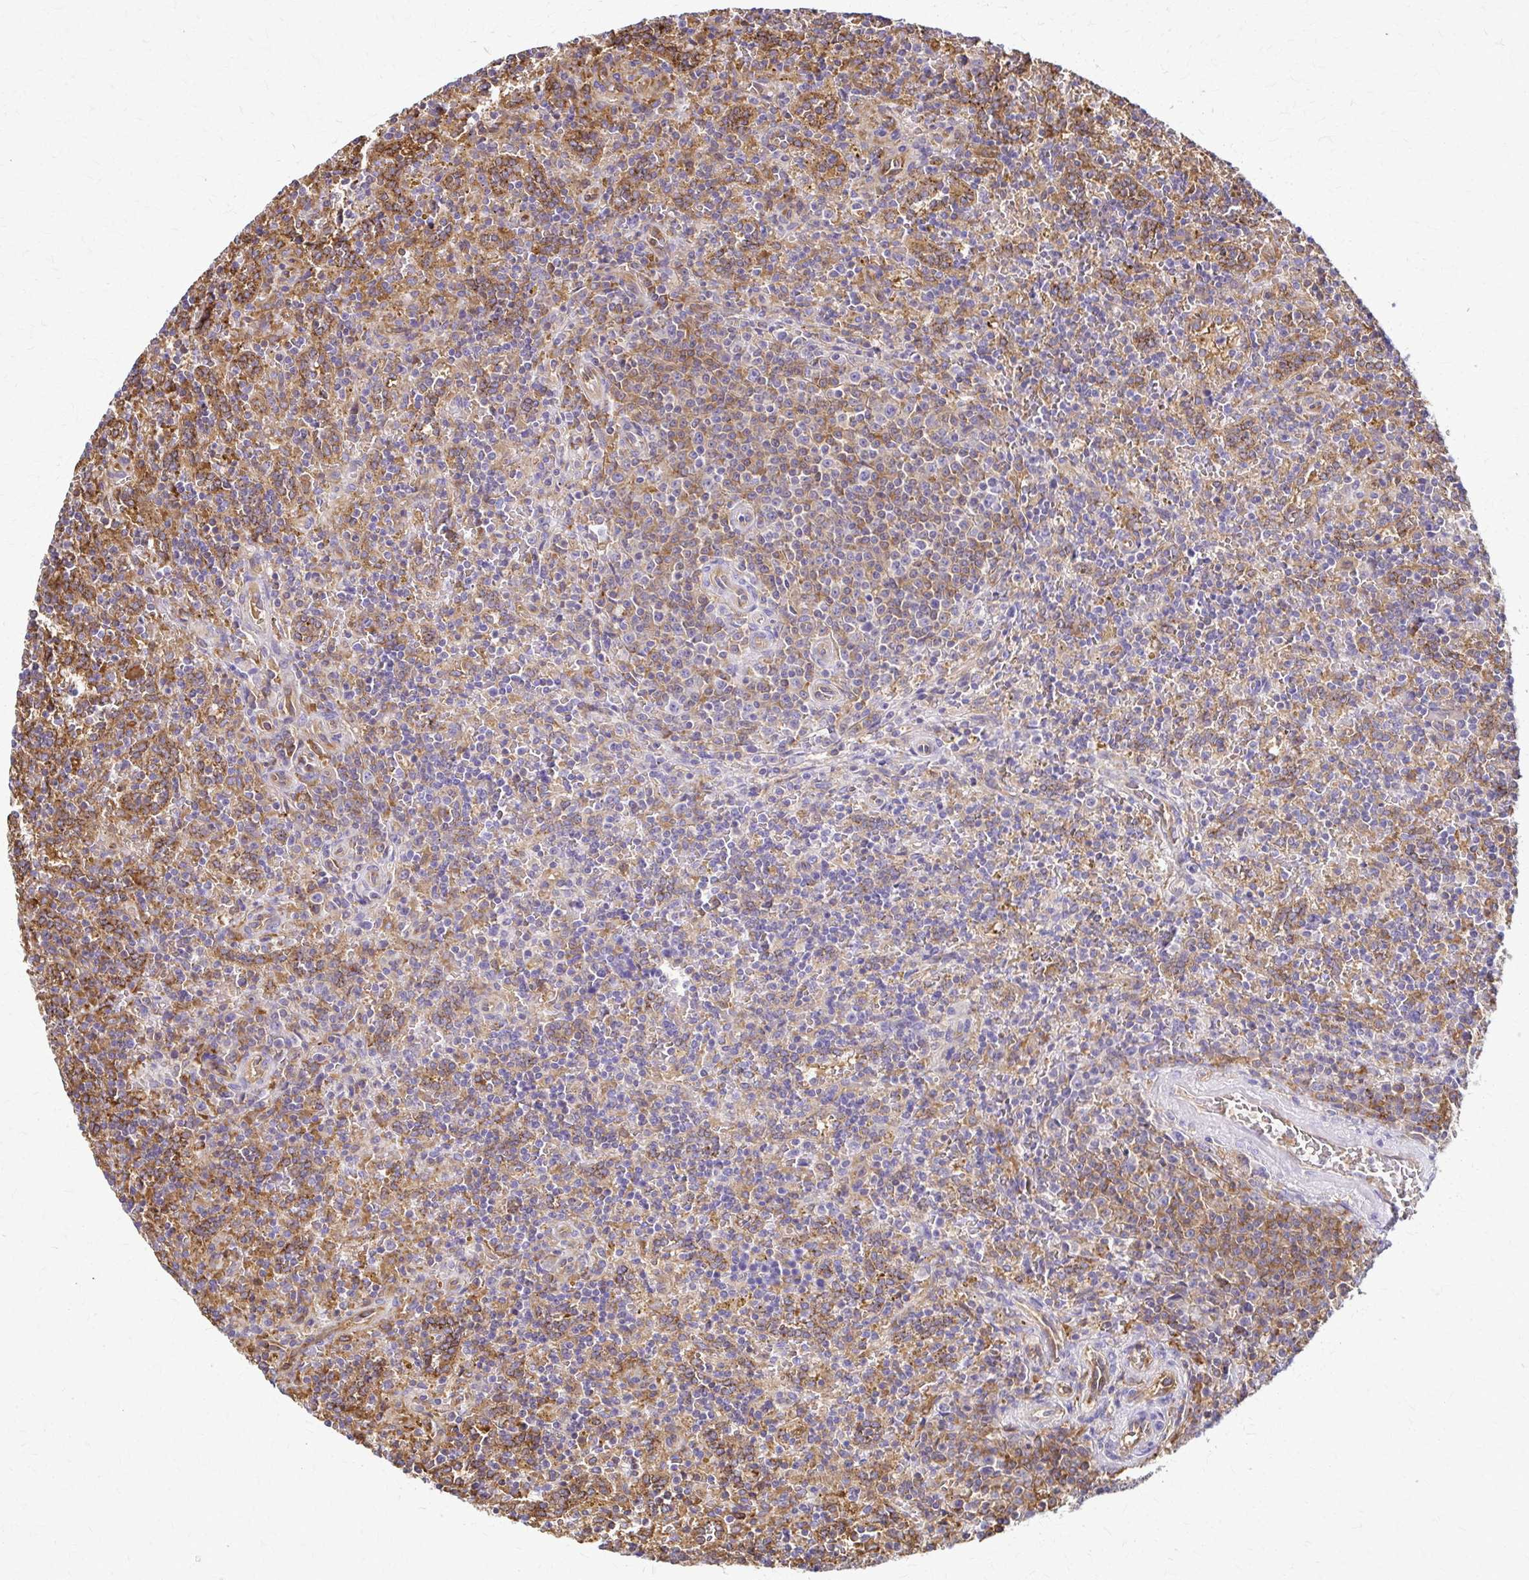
{"staining": {"intensity": "moderate", "quantity": ">75%", "location": "cytoplasmic/membranous"}, "tissue": "lymphoma", "cell_type": "Tumor cells", "image_type": "cancer", "snomed": [{"axis": "morphology", "description": "Malignant lymphoma, non-Hodgkin's type, Low grade"}, {"axis": "topography", "description": "Spleen"}], "caption": "A histopathology image of low-grade malignant lymphoma, non-Hodgkin's type stained for a protein shows moderate cytoplasmic/membranous brown staining in tumor cells.", "gene": "WASF2", "patient": {"sex": "male", "age": 67}}